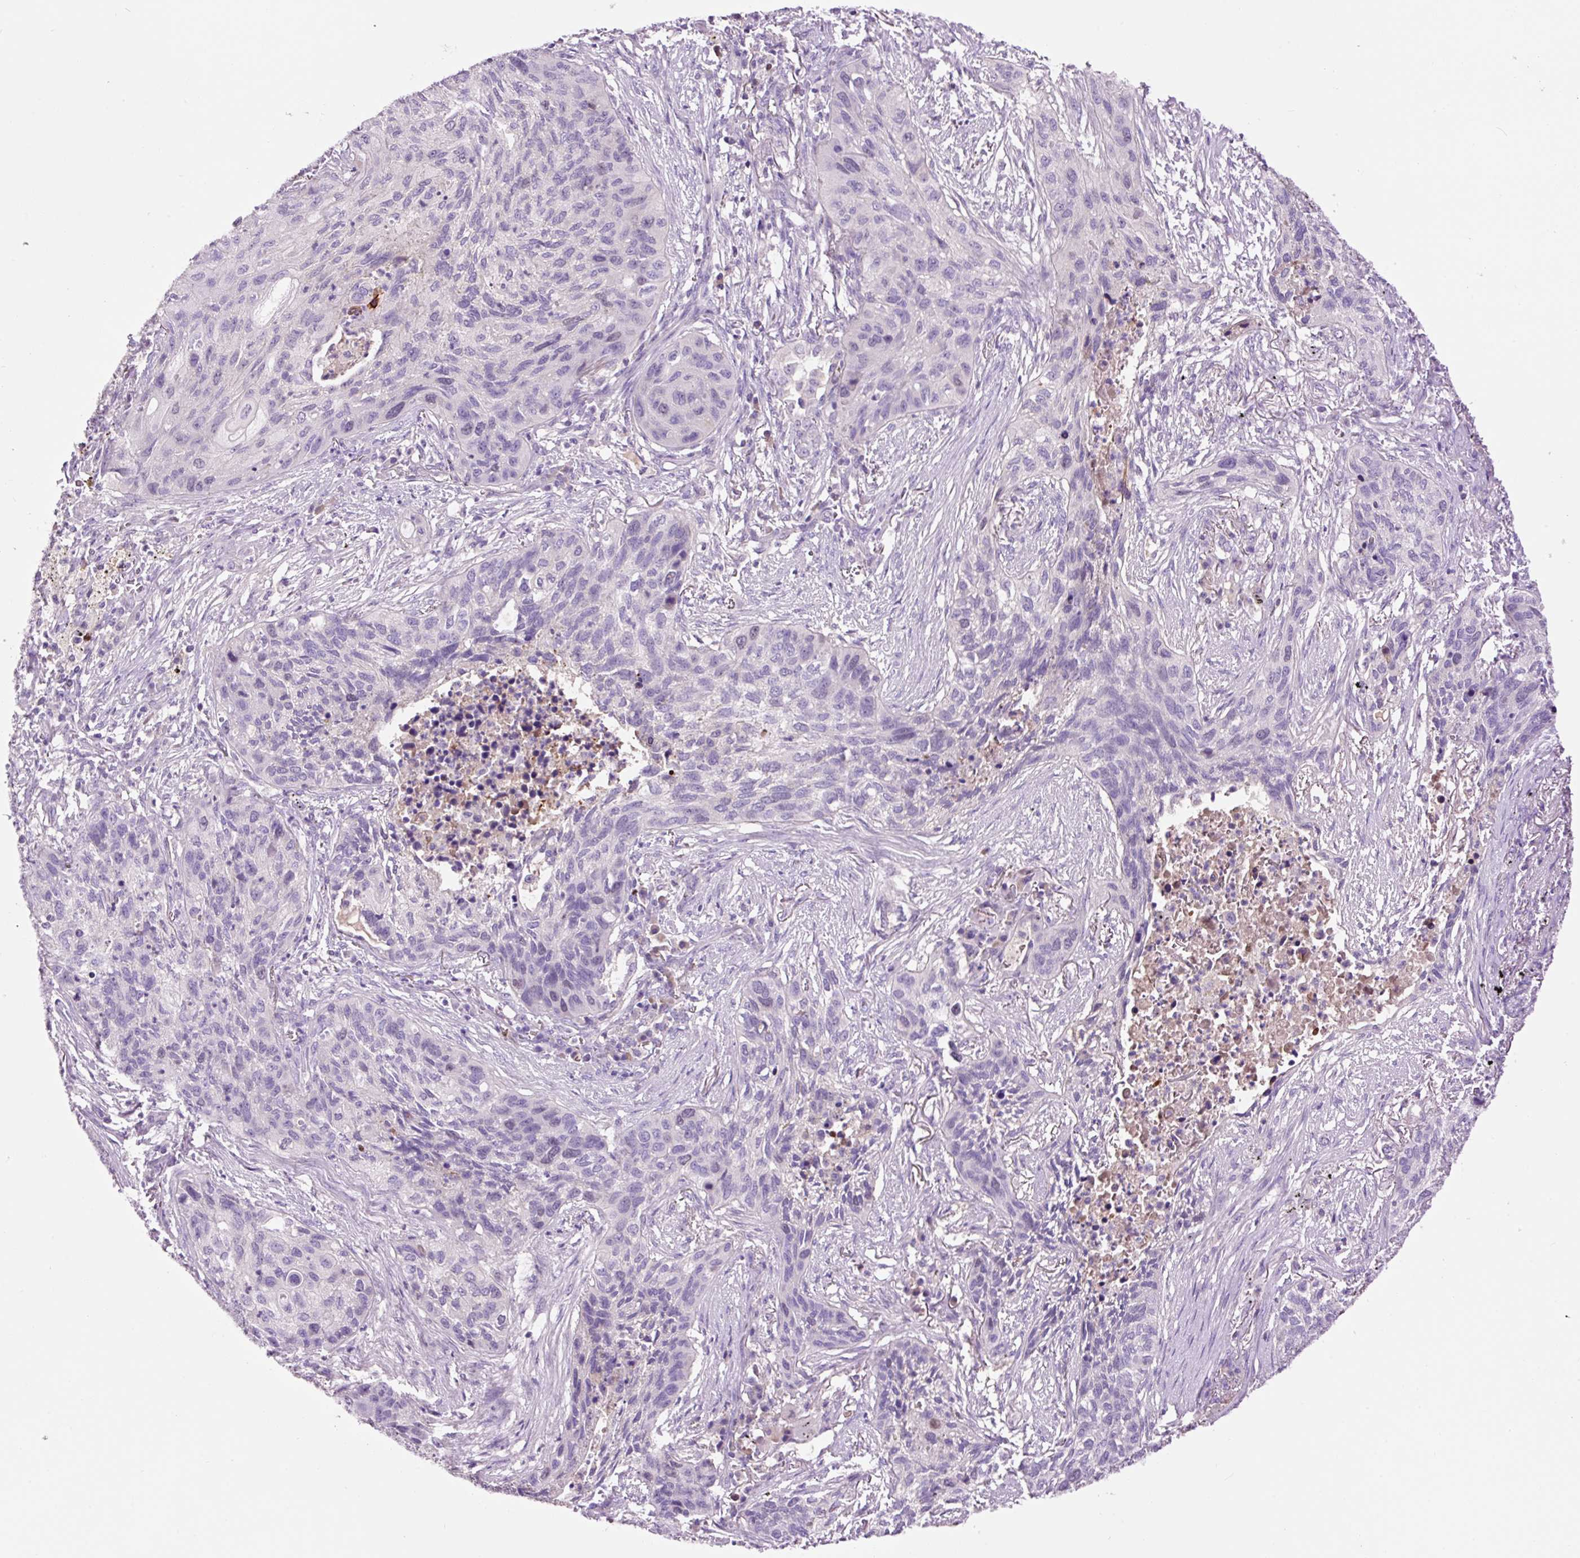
{"staining": {"intensity": "negative", "quantity": "none", "location": "none"}, "tissue": "lung cancer", "cell_type": "Tumor cells", "image_type": "cancer", "snomed": [{"axis": "morphology", "description": "Squamous cell carcinoma, NOS"}, {"axis": "topography", "description": "Lung"}], "caption": "This is an immunohistochemistry (IHC) micrograph of lung cancer. There is no expression in tumor cells.", "gene": "DPPA4", "patient": {"sex": "female", "age": 63}}